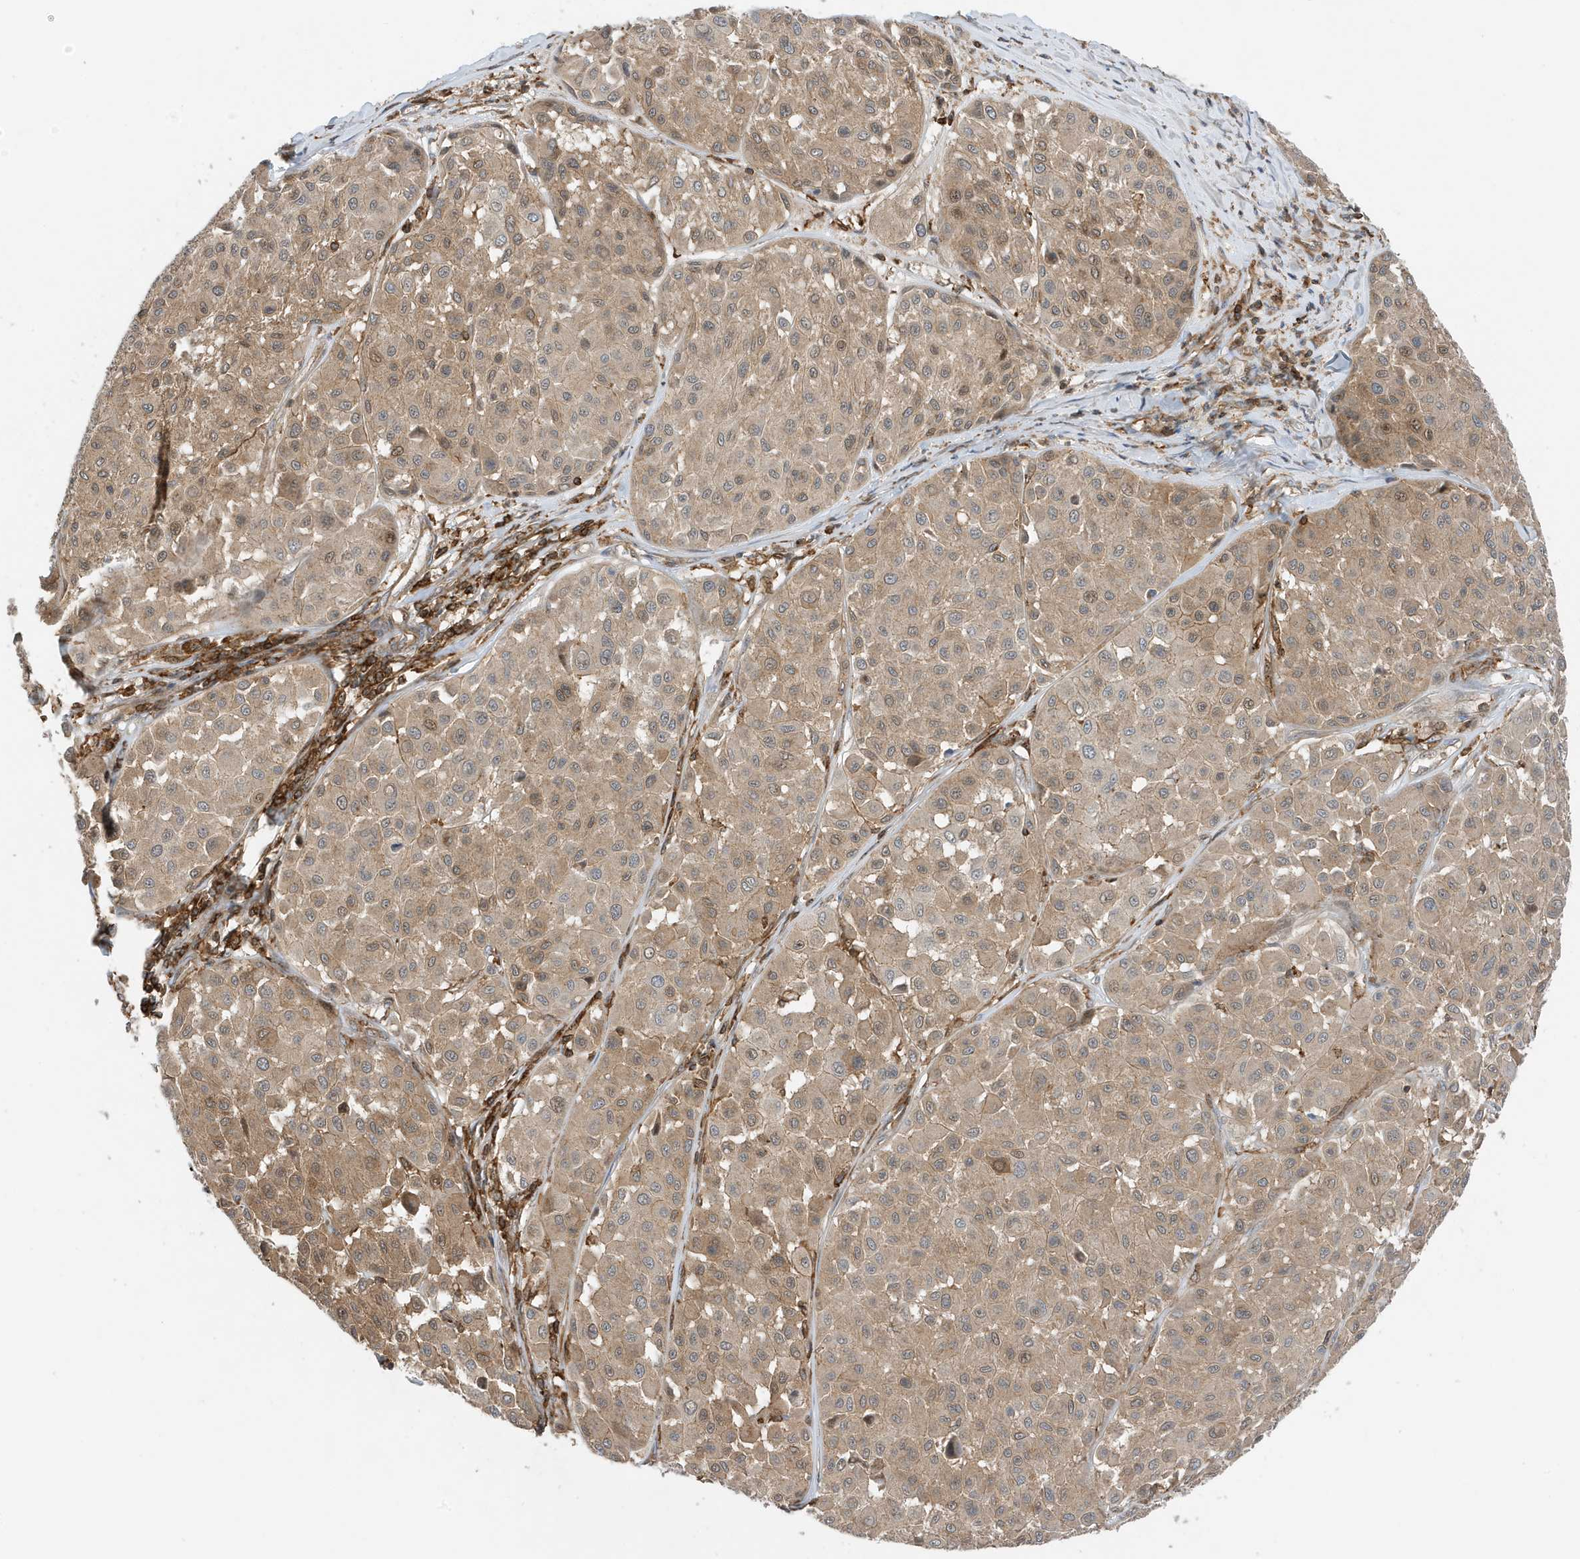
{"staining": {"intensity": "weak", "quantity": ">75%", "location": "cytoplasmic/membranous"}, "tissue": "melanoma", "cell_type": "Tumor cells", "image_type": "cancer", "snomed": [{"axis": "morphology", "description": "Malignant melanoma, Metastatic site"}, {"axis": "topography", "description": "Soft tissue"}], "caption": "Malignant melanoma (metastatic site) tissue reveals weak cytoplasmic/membranous positivity in approximately >75% of tumor cells (DAB (3,3'-diaminobenzidine) IHC, brown staining for protein, blue staining for nuclei).", "gene": "TATDN3", "patient": {"sex": "male", "age": 41}}